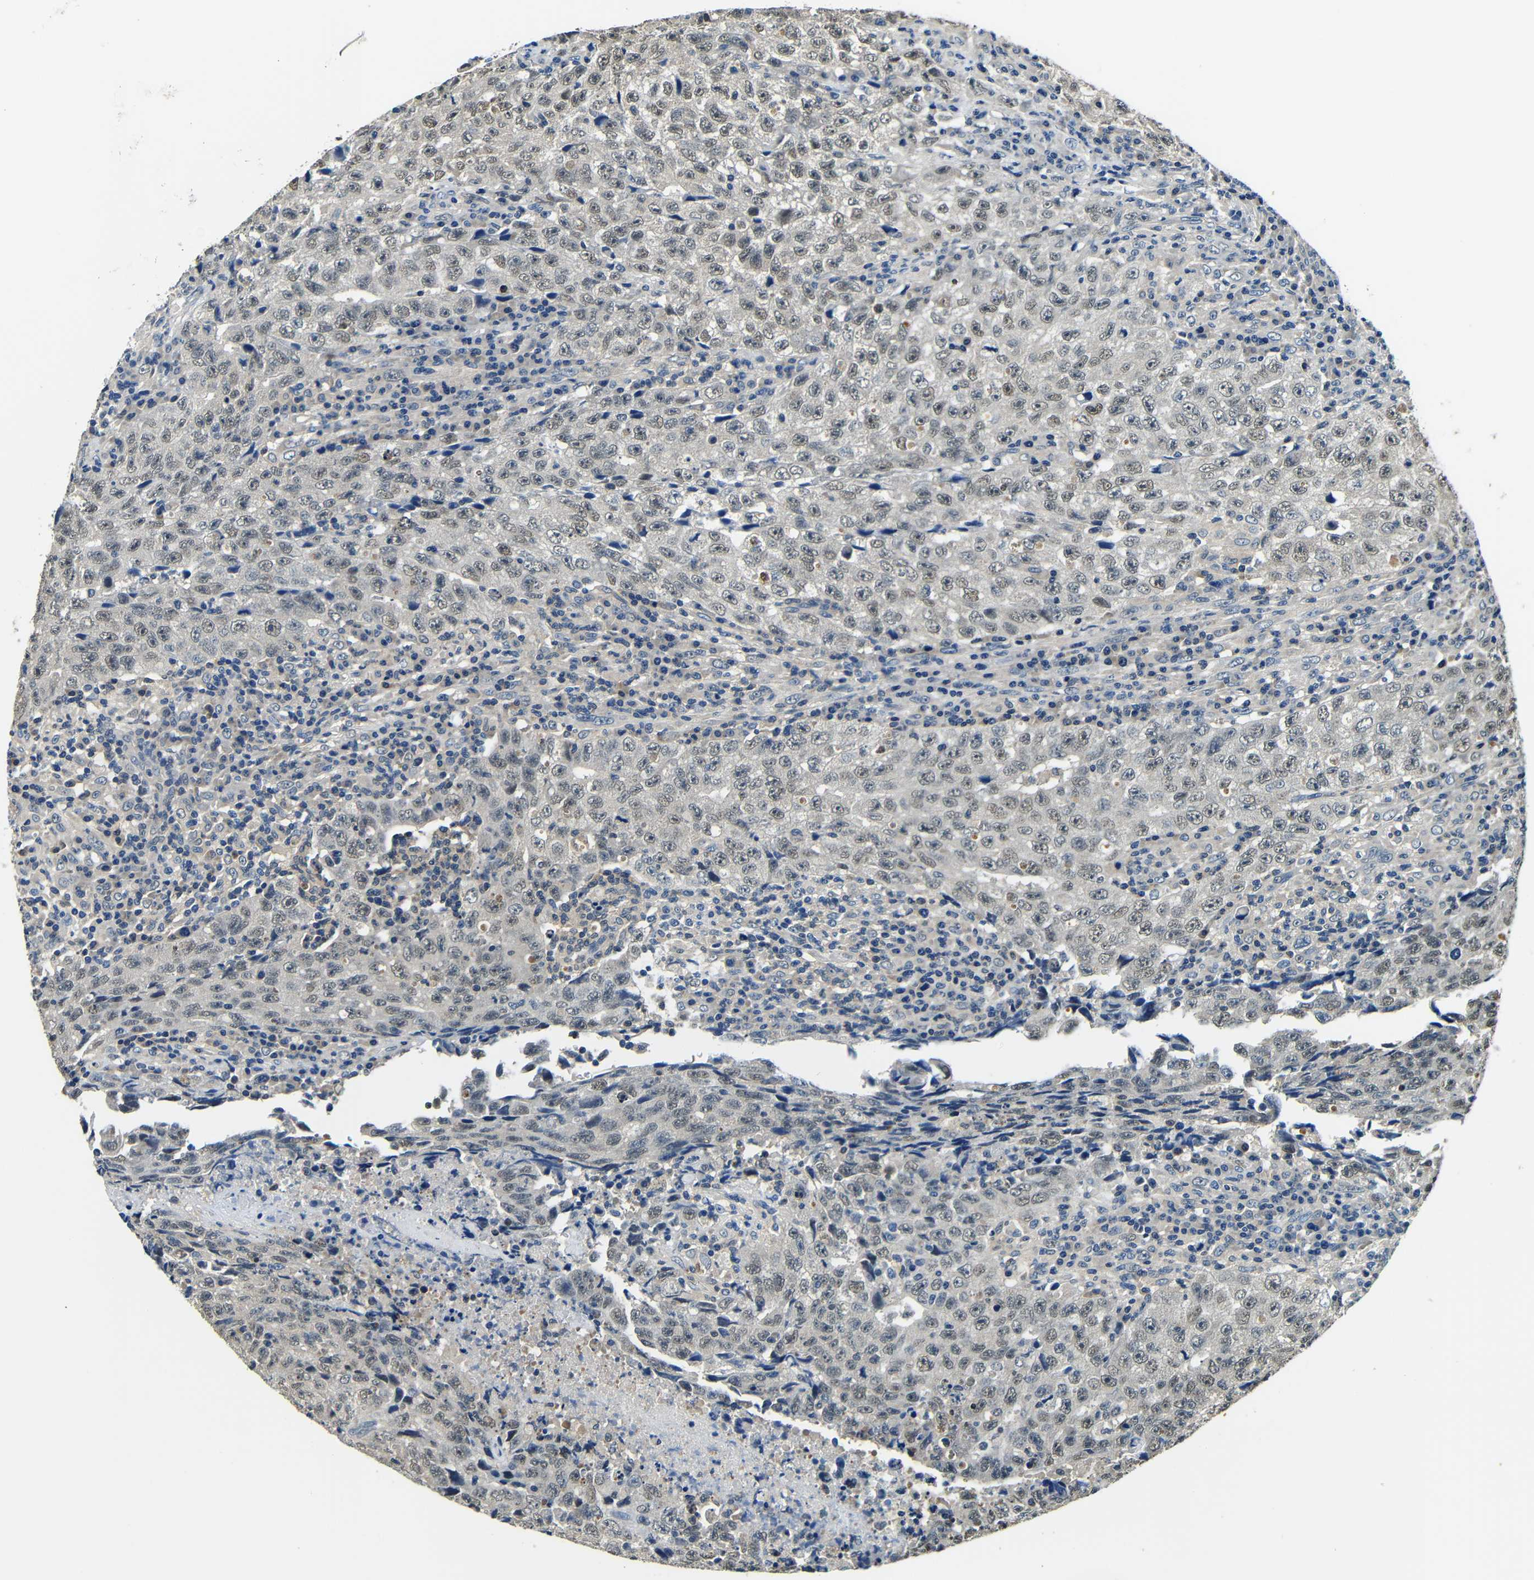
{"staining": {"intensity": "weak", "quantity": "25%-75%", "location": "nuclear"}, "tissue": "testis cancer", "cell_type": "Tumor cells", "image_type": "cancer", "snomed": [{"axis": "morphology", "description": "Necrosis, NOS"}, {"axis": "morphology", "description": "Carcinoma, Embryonal, NOS"}, {"axis": "topography", "description": "Testis"}], "caption": "Immunohistochemistry (DAB (3,3'-diaminobenzidine)) staining of embryonal carcinoma (testis) demonstrates weak nuclear protein staining in approximately 25%-75% of tumor cells. The staining was performed using DAB (3,3'-diaminobenzidine), with brown indicating positive protein expression. Nuclei are stained blue with hematoxylin.", "gene": "ADAP1", "patient": {"sex": "male", "age": 19}}